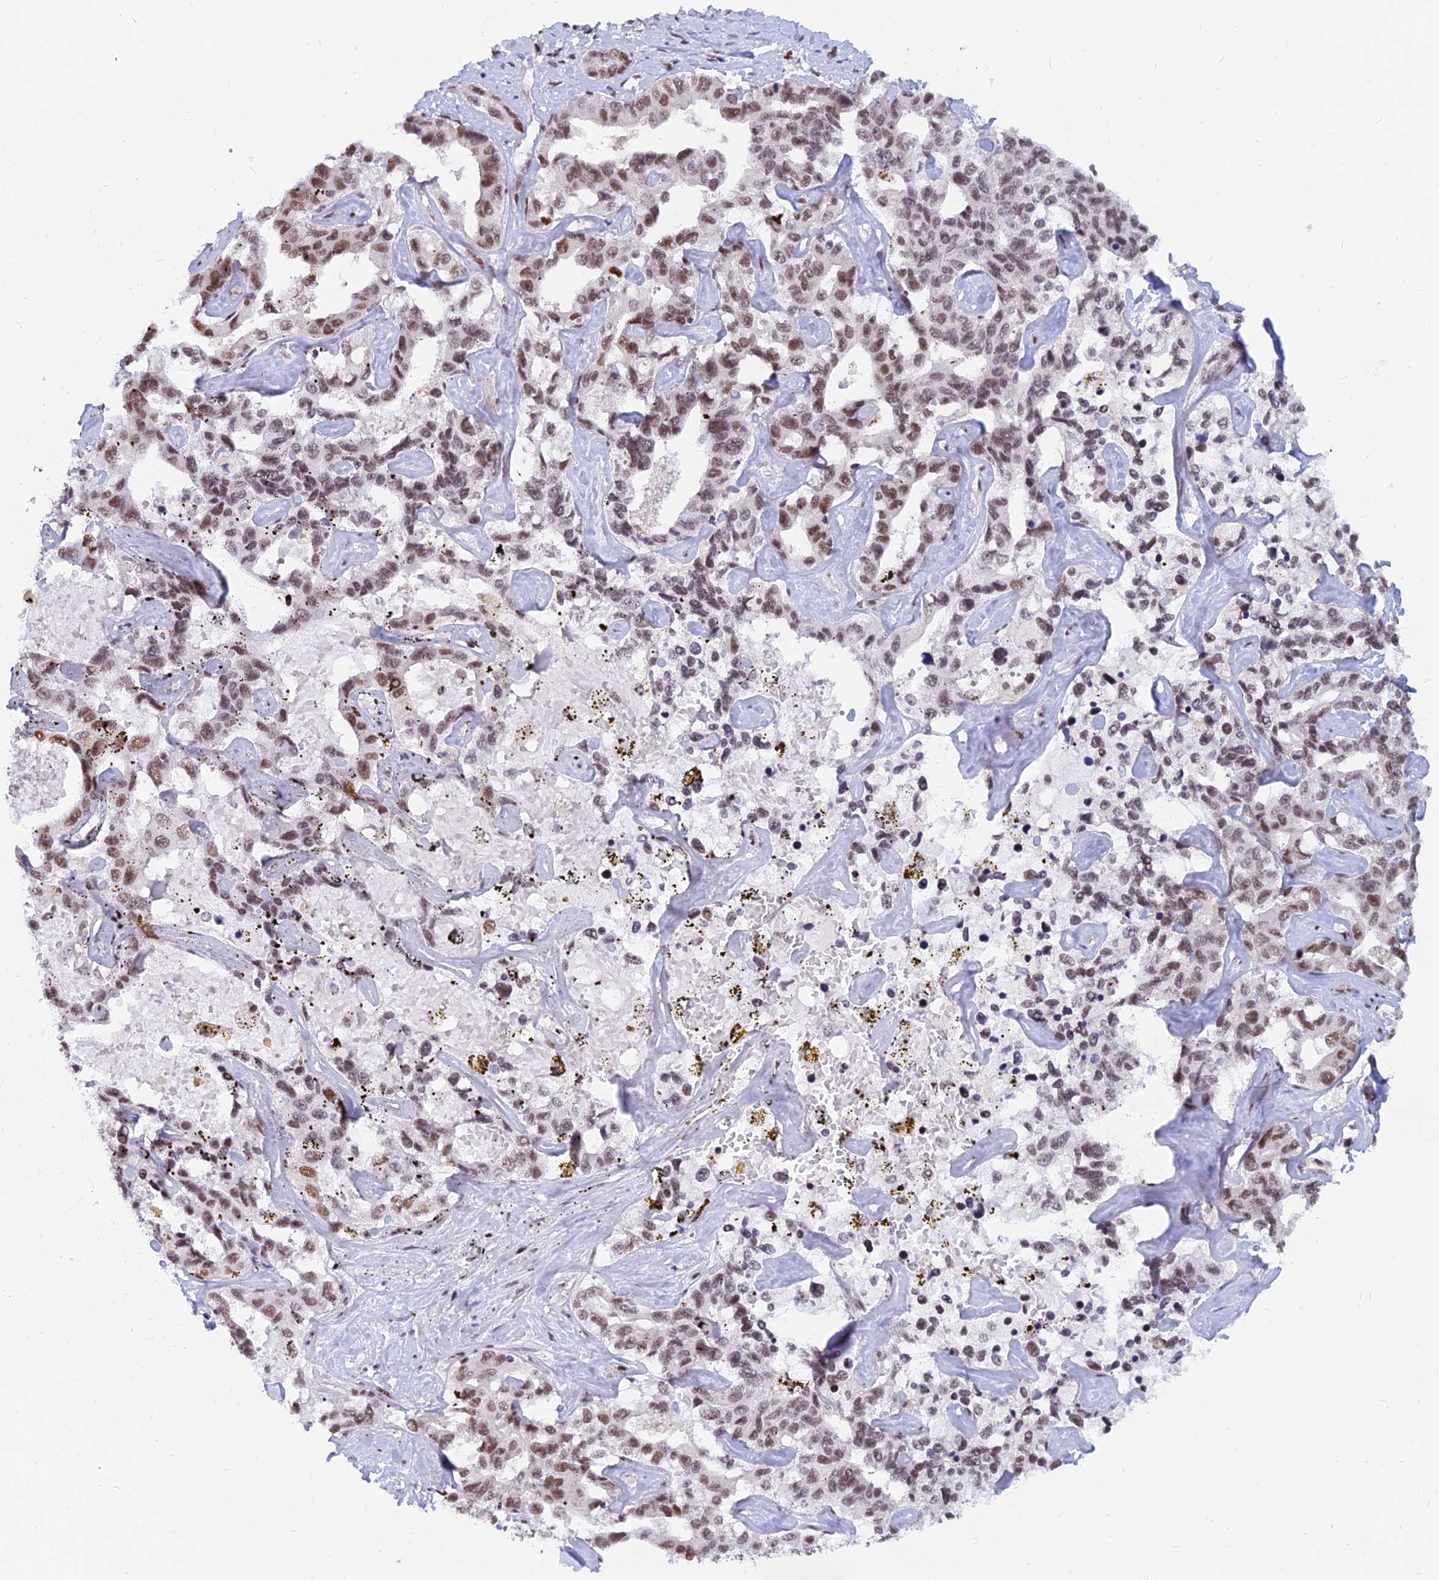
{"staining": {"intensity": "moderate", "quantity": ">75%", "location": "nuclear"}, "tissue": "liver cancer", "cell_type": "Tumor cells", "image_type": "cancer", "snomed": [{"axis": "morphology", "description": "Cholangiocarcinoma"}, {"axis": "topography", "description": "Liver"}], "caption": "Protein expression analysis of cholangiocarcinoma (liver) shows moderate nuclear positivity in about >75% of tumor cells.", "gene": "DPY30", "patient": {"sex": "male", "age": 59}}